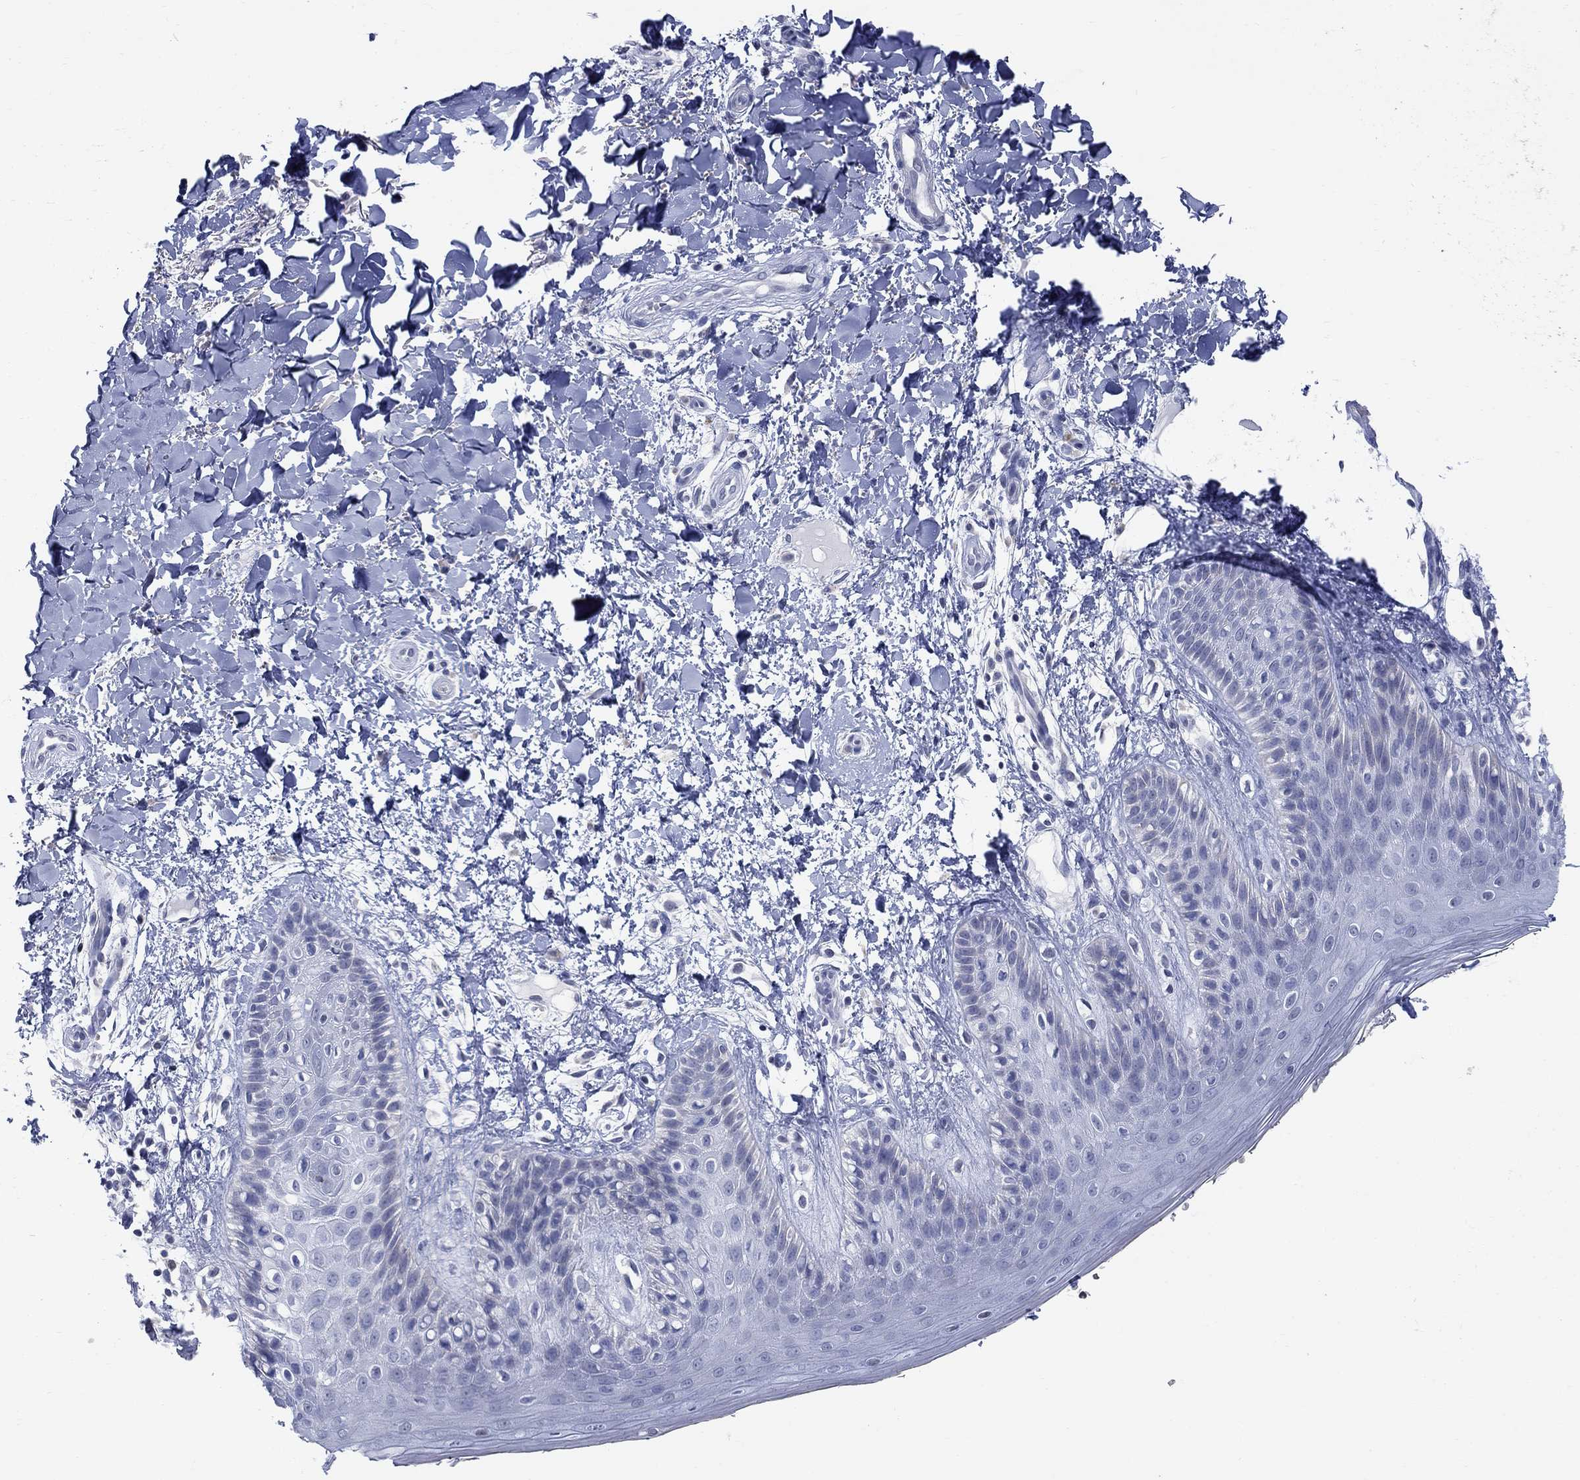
{"staining": {"intensity": "negative", "quantity": "none", "location": "none"}, "tissue": "skin", "cell_type": "Epidermal cells", "image_type": "normal", "snomed": [{"axis": "morphology", "description": "Normal tissue, NOS"}, {"axis": "topography", "description": "Anal"}], "caption": "A high-resolution micrograph shows immunohistochemistry (IHC) staining of normal skin, which exhibits no significant expression in epidermal cells.", "gene": "NTRK2", "patient": {"sex": "male", "age": 36}}